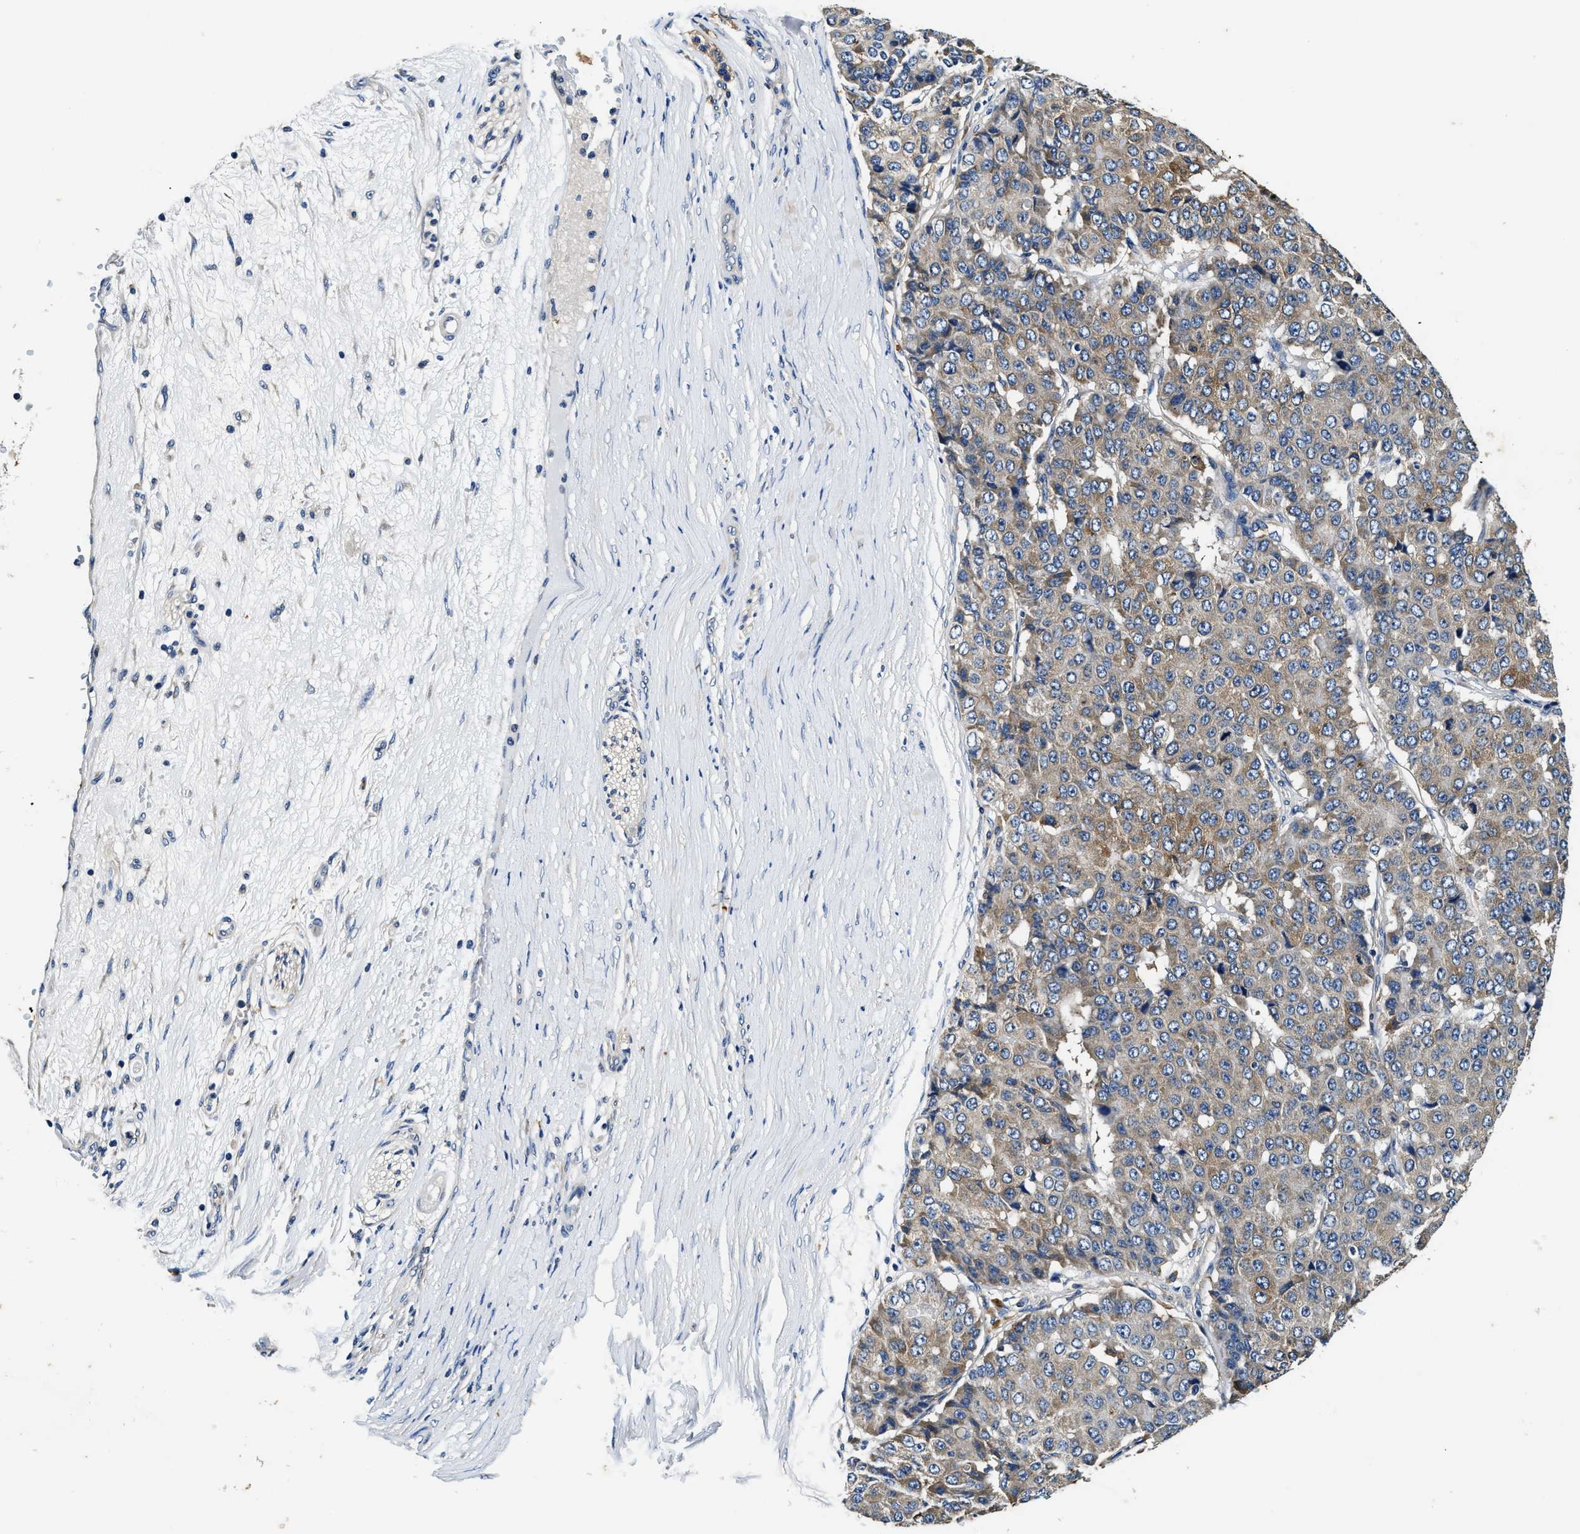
{"staining": {"intensity": "moderate", "quantity": "25%-75%", "location": "cytoplasmic/membranous"}, "tissue": "pancreatic cancer", "cell_type": "Tumor cells", "image_type": "cancer", "snomed": [{"axis": "morphology", "description": "Adenocarcinoma, NOS"}, {"axis": "topography", "description": "Pancreas"}], "caption": "Human adenocarcinoma (pancreatic) stained with a brown dye reveals moderate cytoplasmic/membranous positive staining in about 25%-75% of tumor cells.", "gene": "PI4KB", "patient": {"sex": "male", "age": 50}}